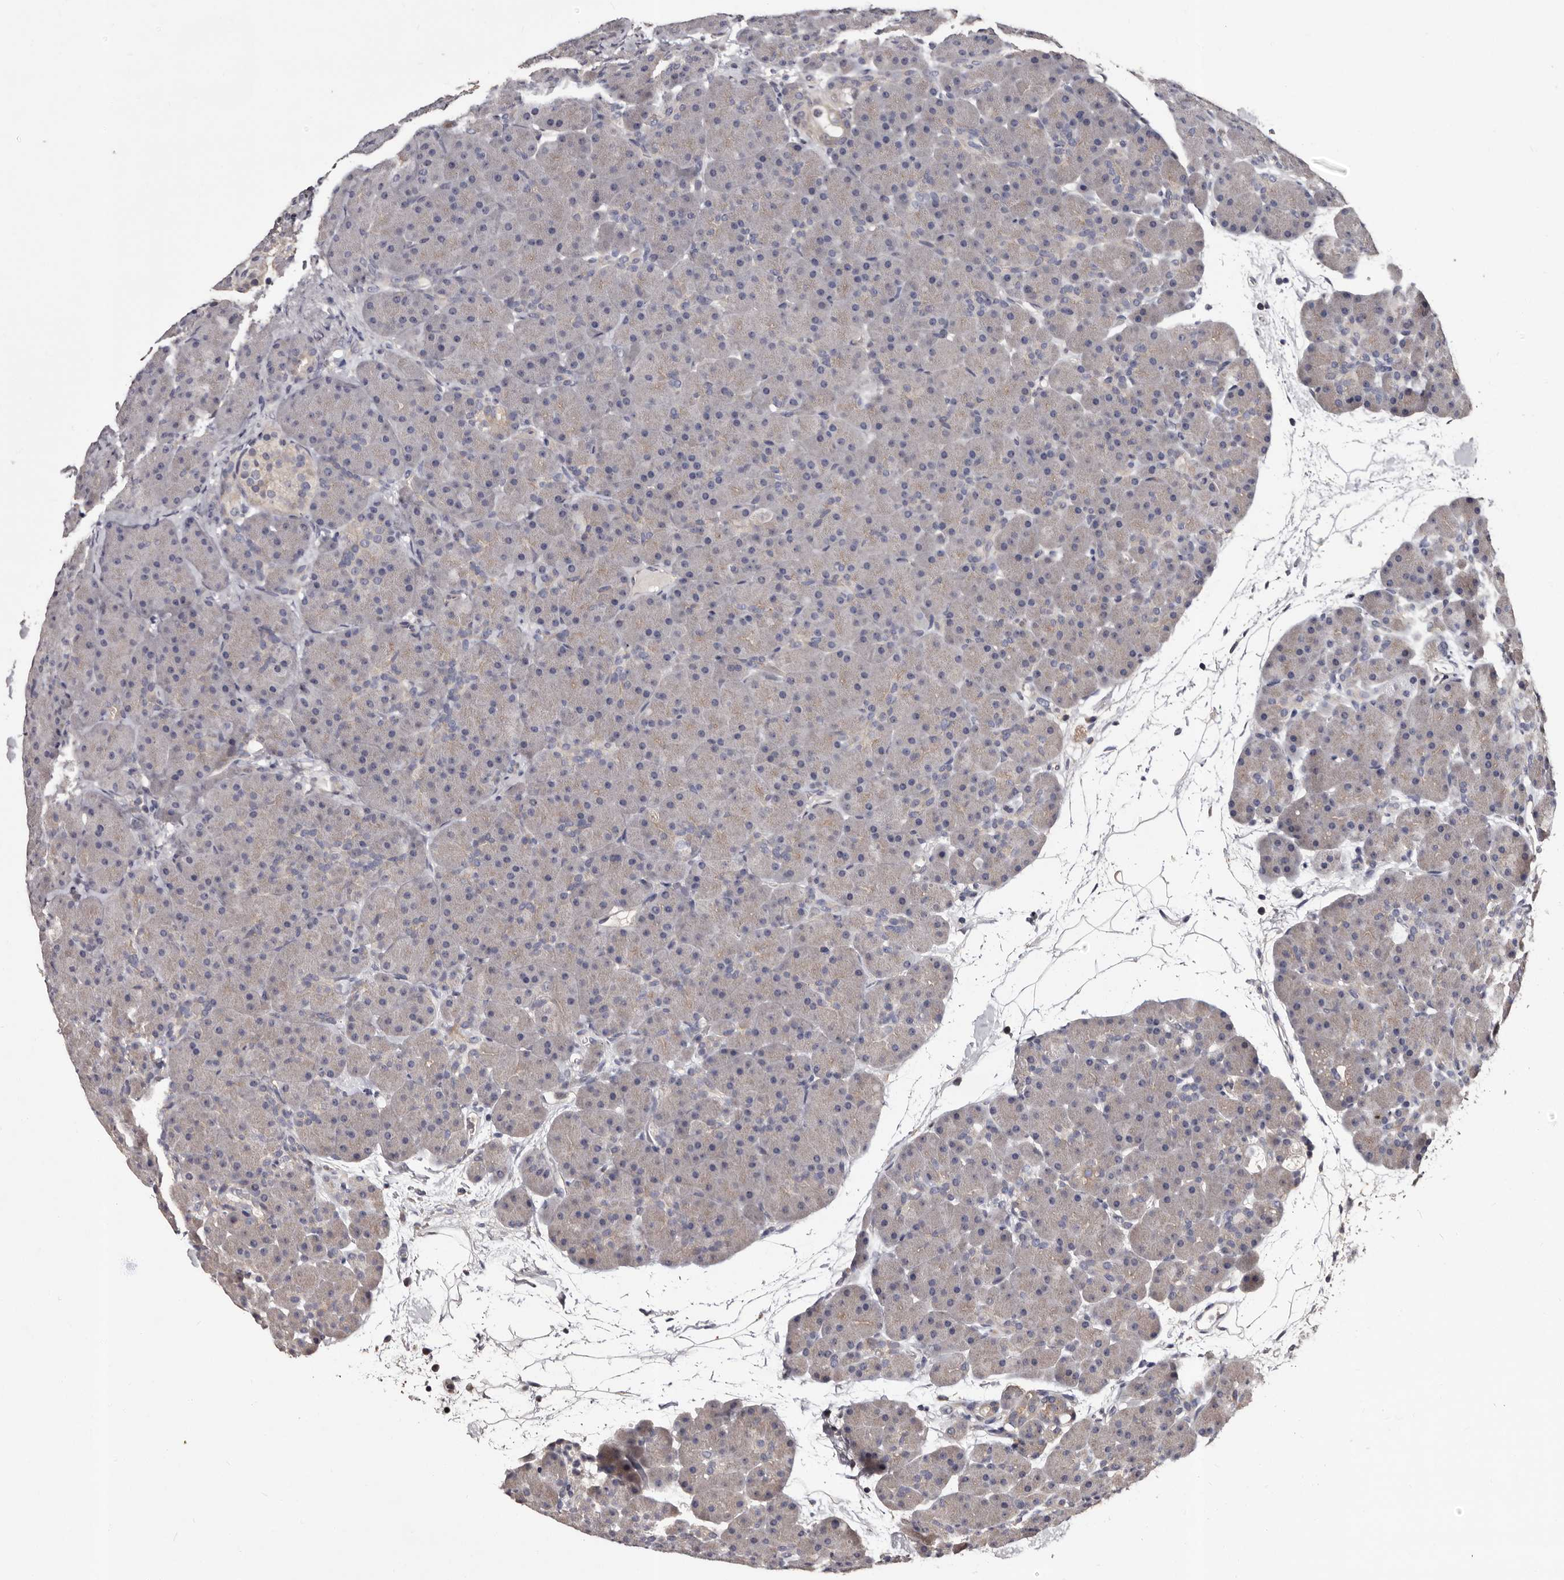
{"staining": {"intensity": "negative", "quantity": "none", "location": "none"}, "tissue": "pancreas", "cell_type": "Exocrine glandular cells", "image_type": "normal", "snomed": [{"axis": "morphology", "description": "Normal tissue, NOS"}, {"axis": "topography", "description": "Pancreas"}], "caption": "A high-resolution histopathology image shows immunohistochemistry staining of normal pancreas, which exhibits no significant staining in exocrine glandular cells. (Brightfield microscopy of DAB IHC at high magnification).", "gene": "MKRN3", "patient": {"sex": "male", "age": 66}}